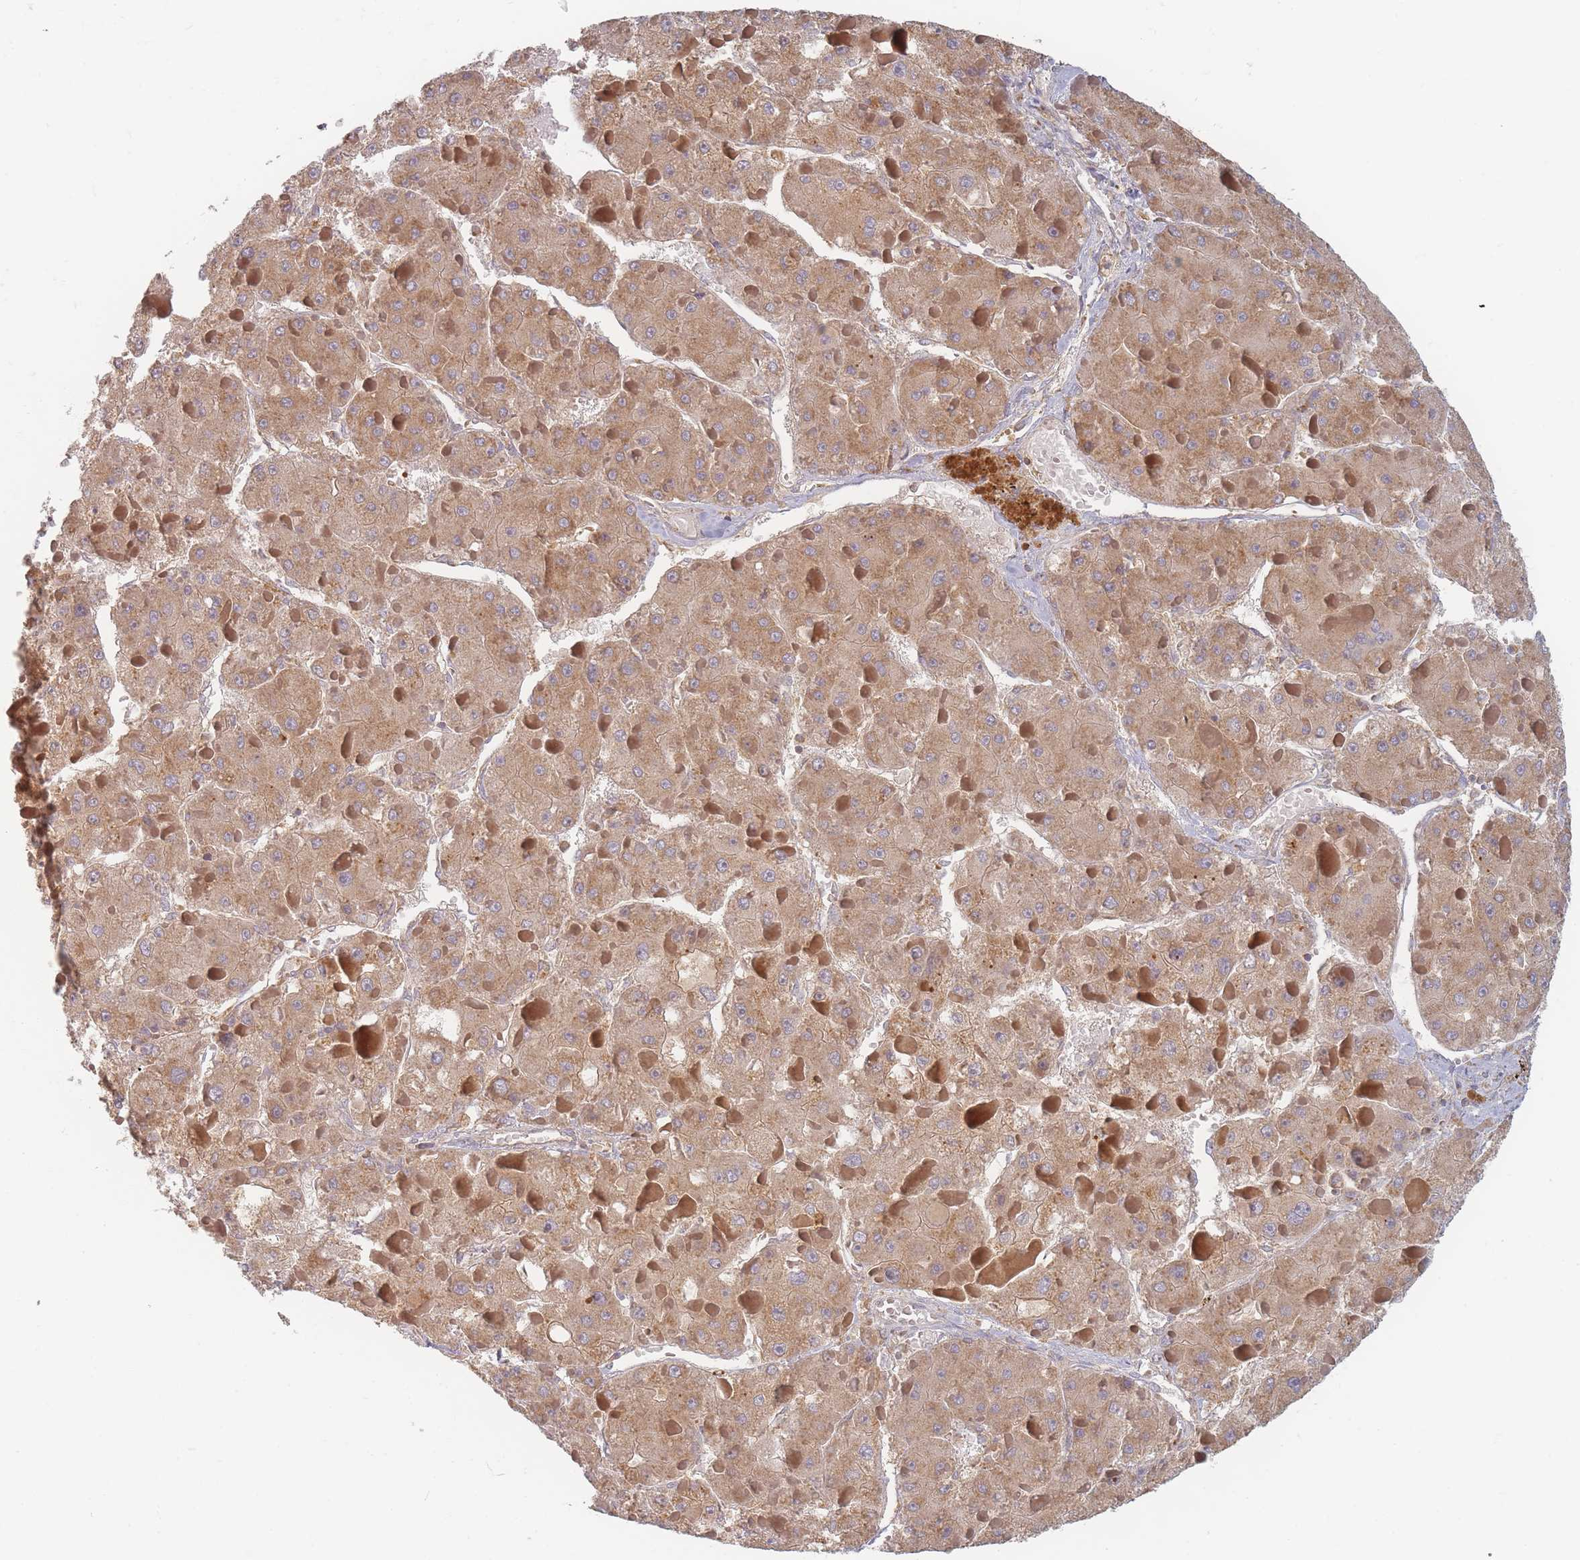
{"staining": {"intensity": "moderate", "quantity": ">75%", "location": "cytoplasmic/membranous"}, "tissue": "liver cancer", "cell_type": "Tumor cells", "image_type": "cancer", "snomed": [{"axis": "morphology", "description": "Carcinoma, Hepatocellular, NOS"}, {"axis": "topography", "description": "Liver"}], "caption": "This micrograph shows liver hepatocellular carcinoma stained with immunohistochemistry to label a protein in brown. The cytoplasmic/membranous of tumor cells show moderate positivity for the protein. Nuclei are counter-stained blue.", "gene": "SLC35F3", "patient": {"sex": "female", "age": 73}}